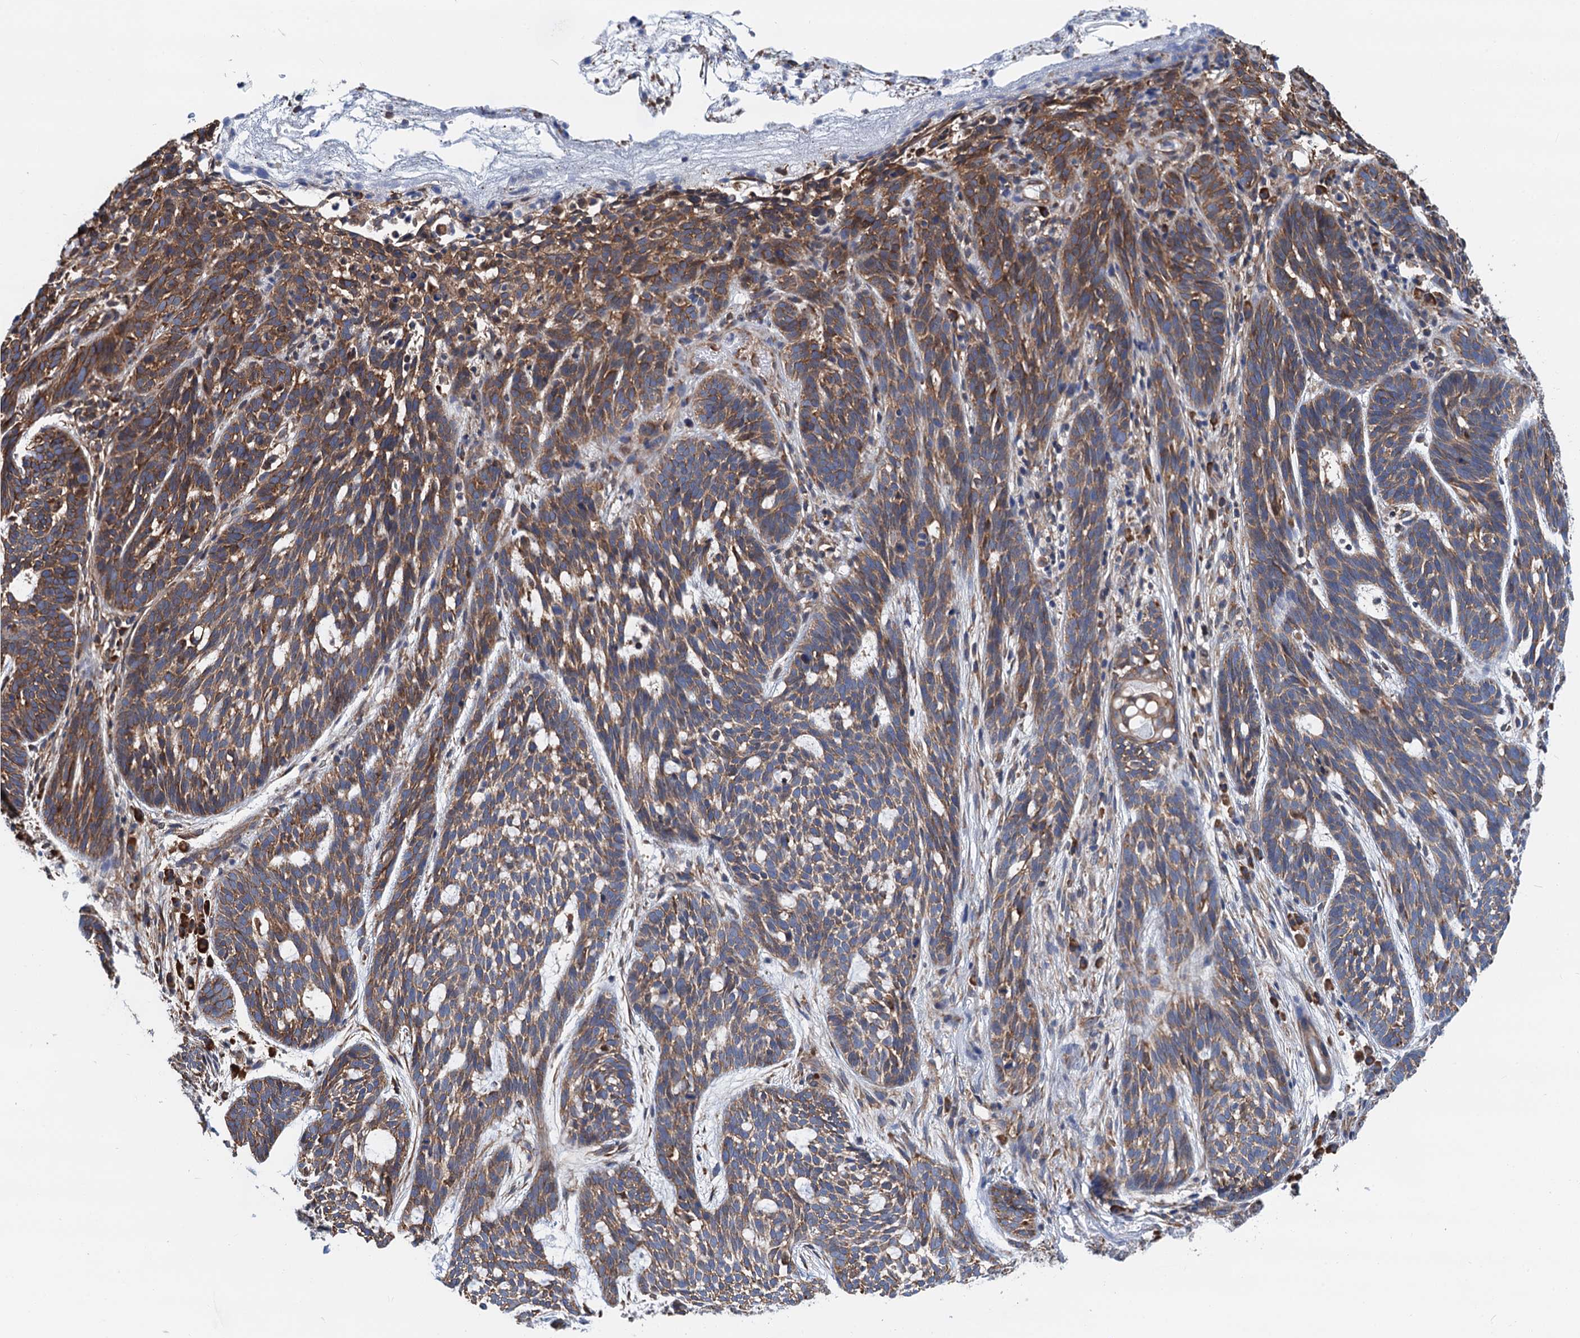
{"staining": {"intensity": "moderate", "quantity": ">75%", "location": "cytoplasmic/membranous"}, "tissue": "skin cancer", "cell_type": "Tumor cells", "image_type": "cancer", "snomed": [{"axis": "morphology", "description": "Basal cell carcinoma"}, {"axis": "topography", "description": "Skin"}], "caption": "The immunohistochemical stain highlights moderate cytoplasmic/membranous expression in tumor cells of skin basal cell carcinoma tissue. The staining was performed using DAB (3,3'-diaminobenzidine), with brown indicating positive protein expression. Nuclei are stained blue with hematoxylin.", "gene": "SLC12A7", "patient": {"sex": "male", "age": 71}}